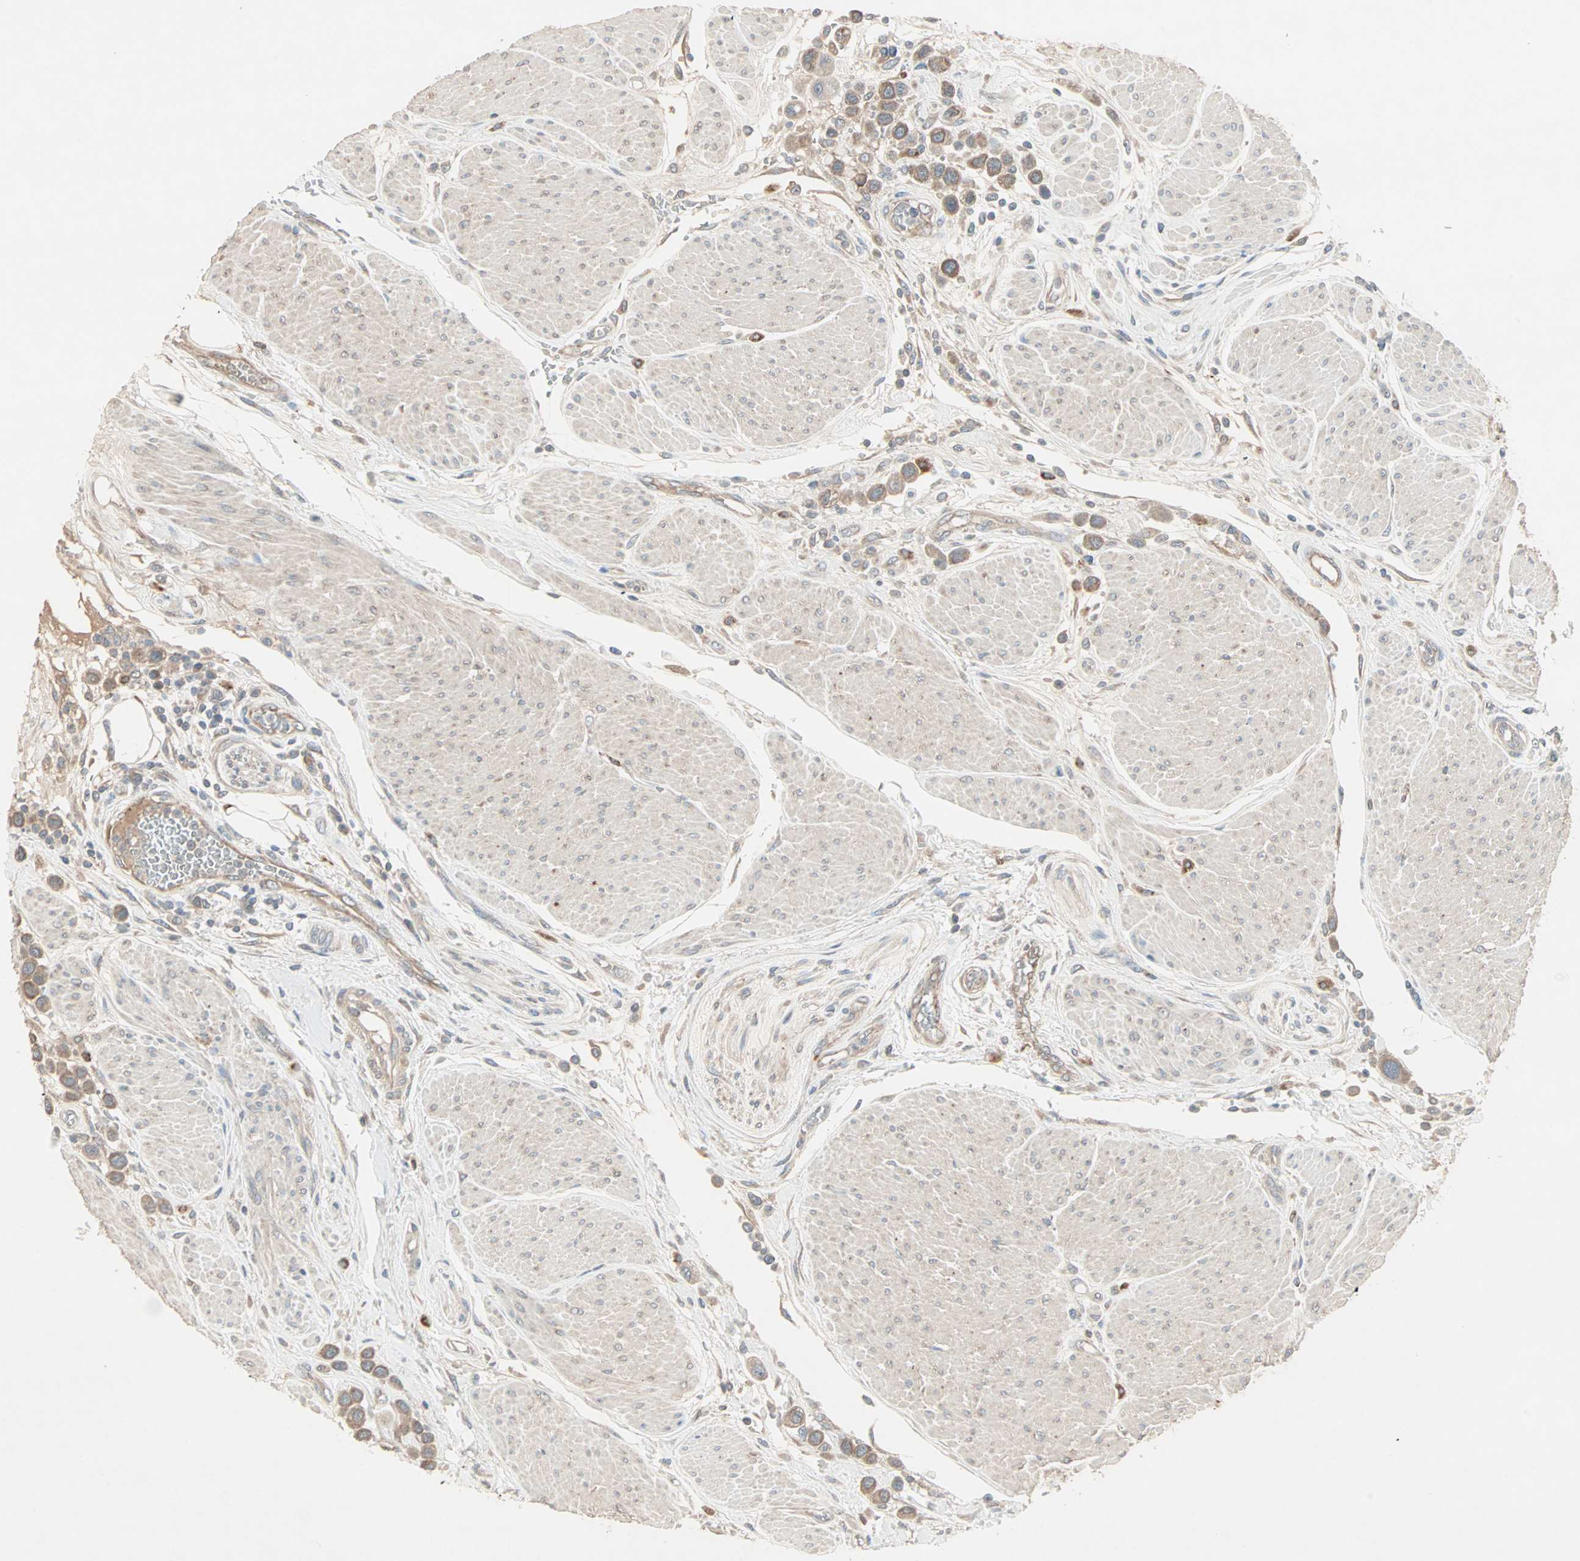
{"staining": {"intensity": "moderate", "quantity": ">75%", "location": "cytoplasmic/membranous"}, "tissue": "urothelial cancer", "cell_type": "Tumor cells", "image_type": "cancer", "snomed": [{"axis": "morphology", "description": "Urothelial carcinoma, High grade"}, {"axis": "topography", "description": "Urinary bladder"}], "caption": "Urothelial cancer stained with a brown dye displays moderate cytoplasmic/membranous positive staining in approximately >75% of tumor cells.", "gene": "JMJD7-PLA2G4B", "patient": {"sex": "male", "age": 50}}